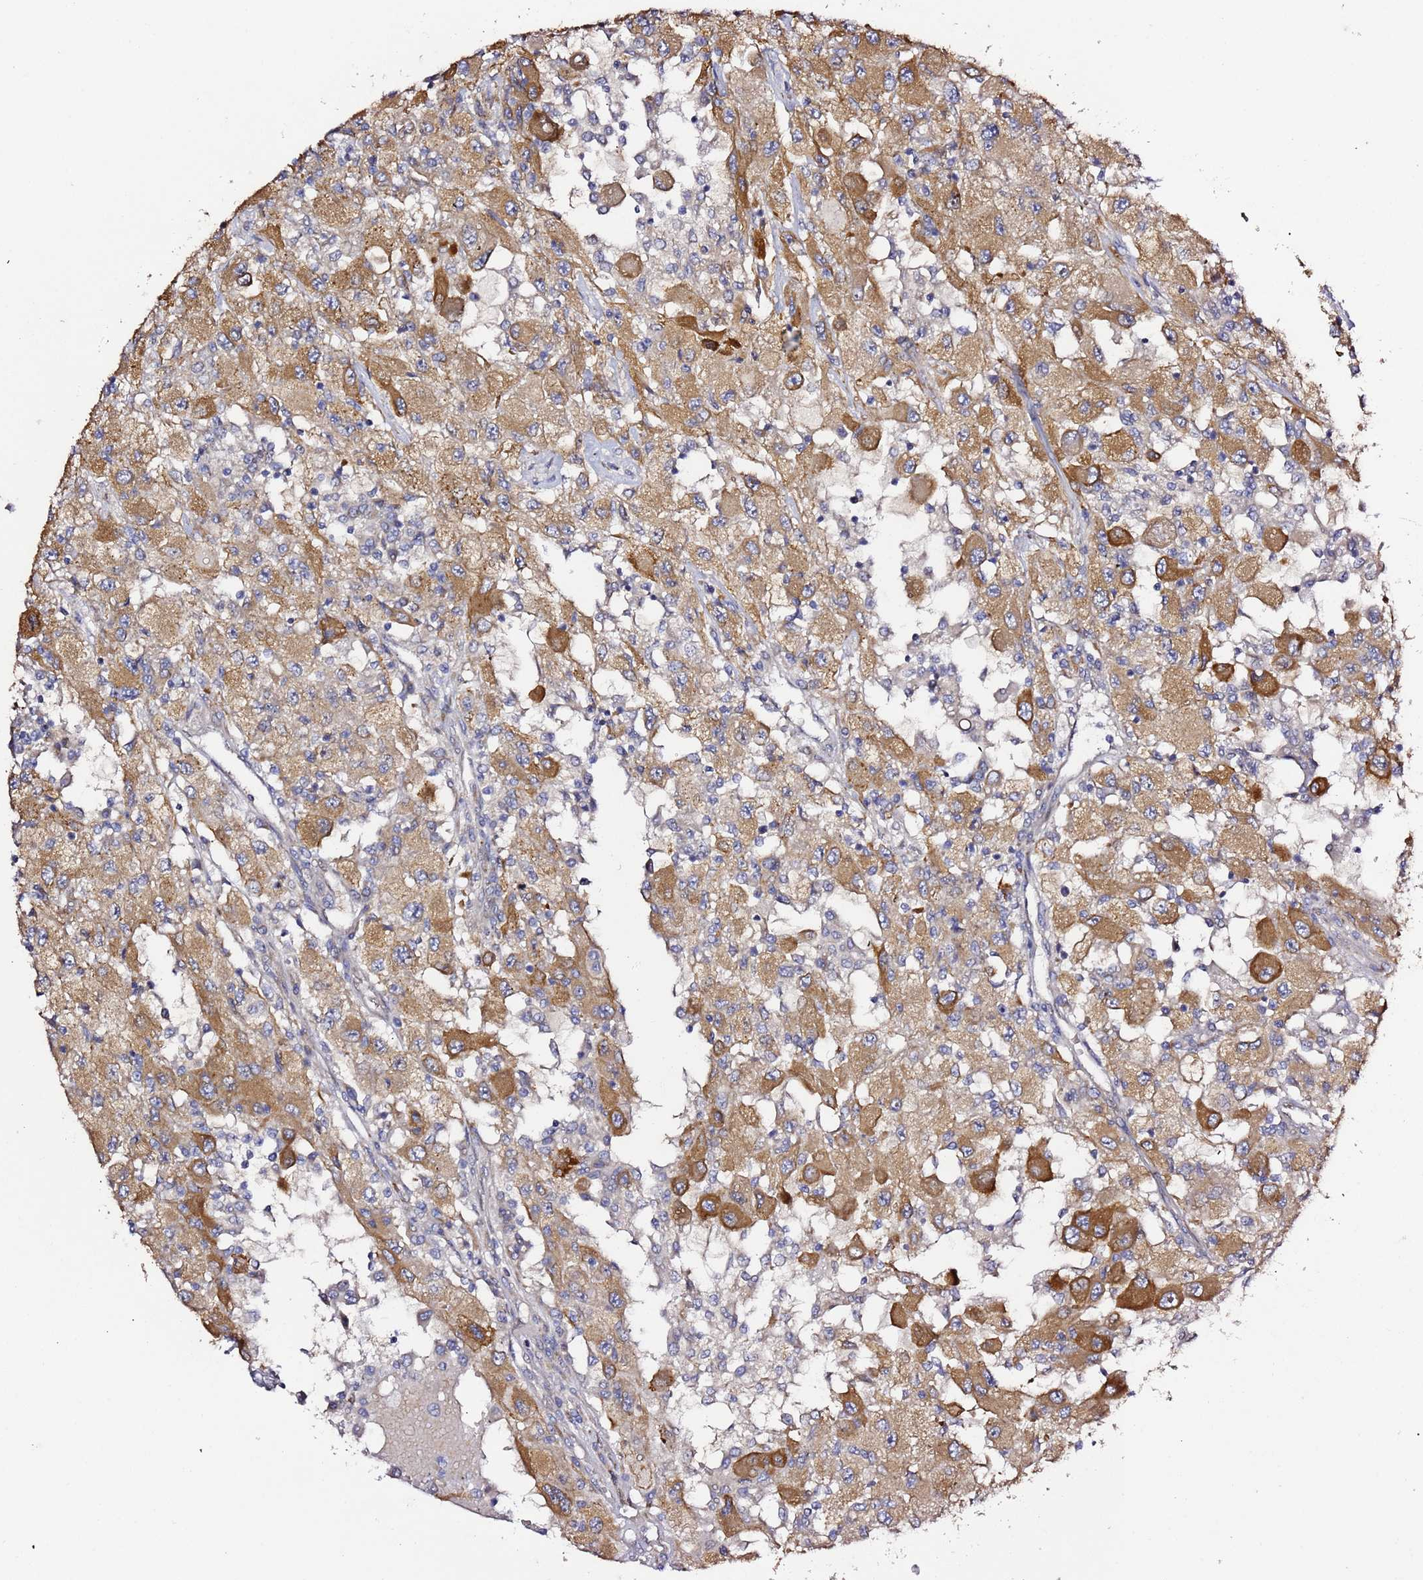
{"staining": {"intensity": "moderate", "quantity": ">75%", "location": "cytoplasmic/membranous"}, "tissue": "renal cancer", "cell_type": "Tumor cells", "image_type": "cancer", "snomed": [{"axis": "morphology", "description": "Adenocarcinoma, NOS"}, {"axis": "topography", "description": "Kidney"}], "caption": "A medium amount of moderate cytoplasmic/membranous staining is seen in approximately >75% of tumor cells in renal adenocarcinoma tissue.", "gene": "HSD17B7", "patient": {"sex": "female", "age": 67}}